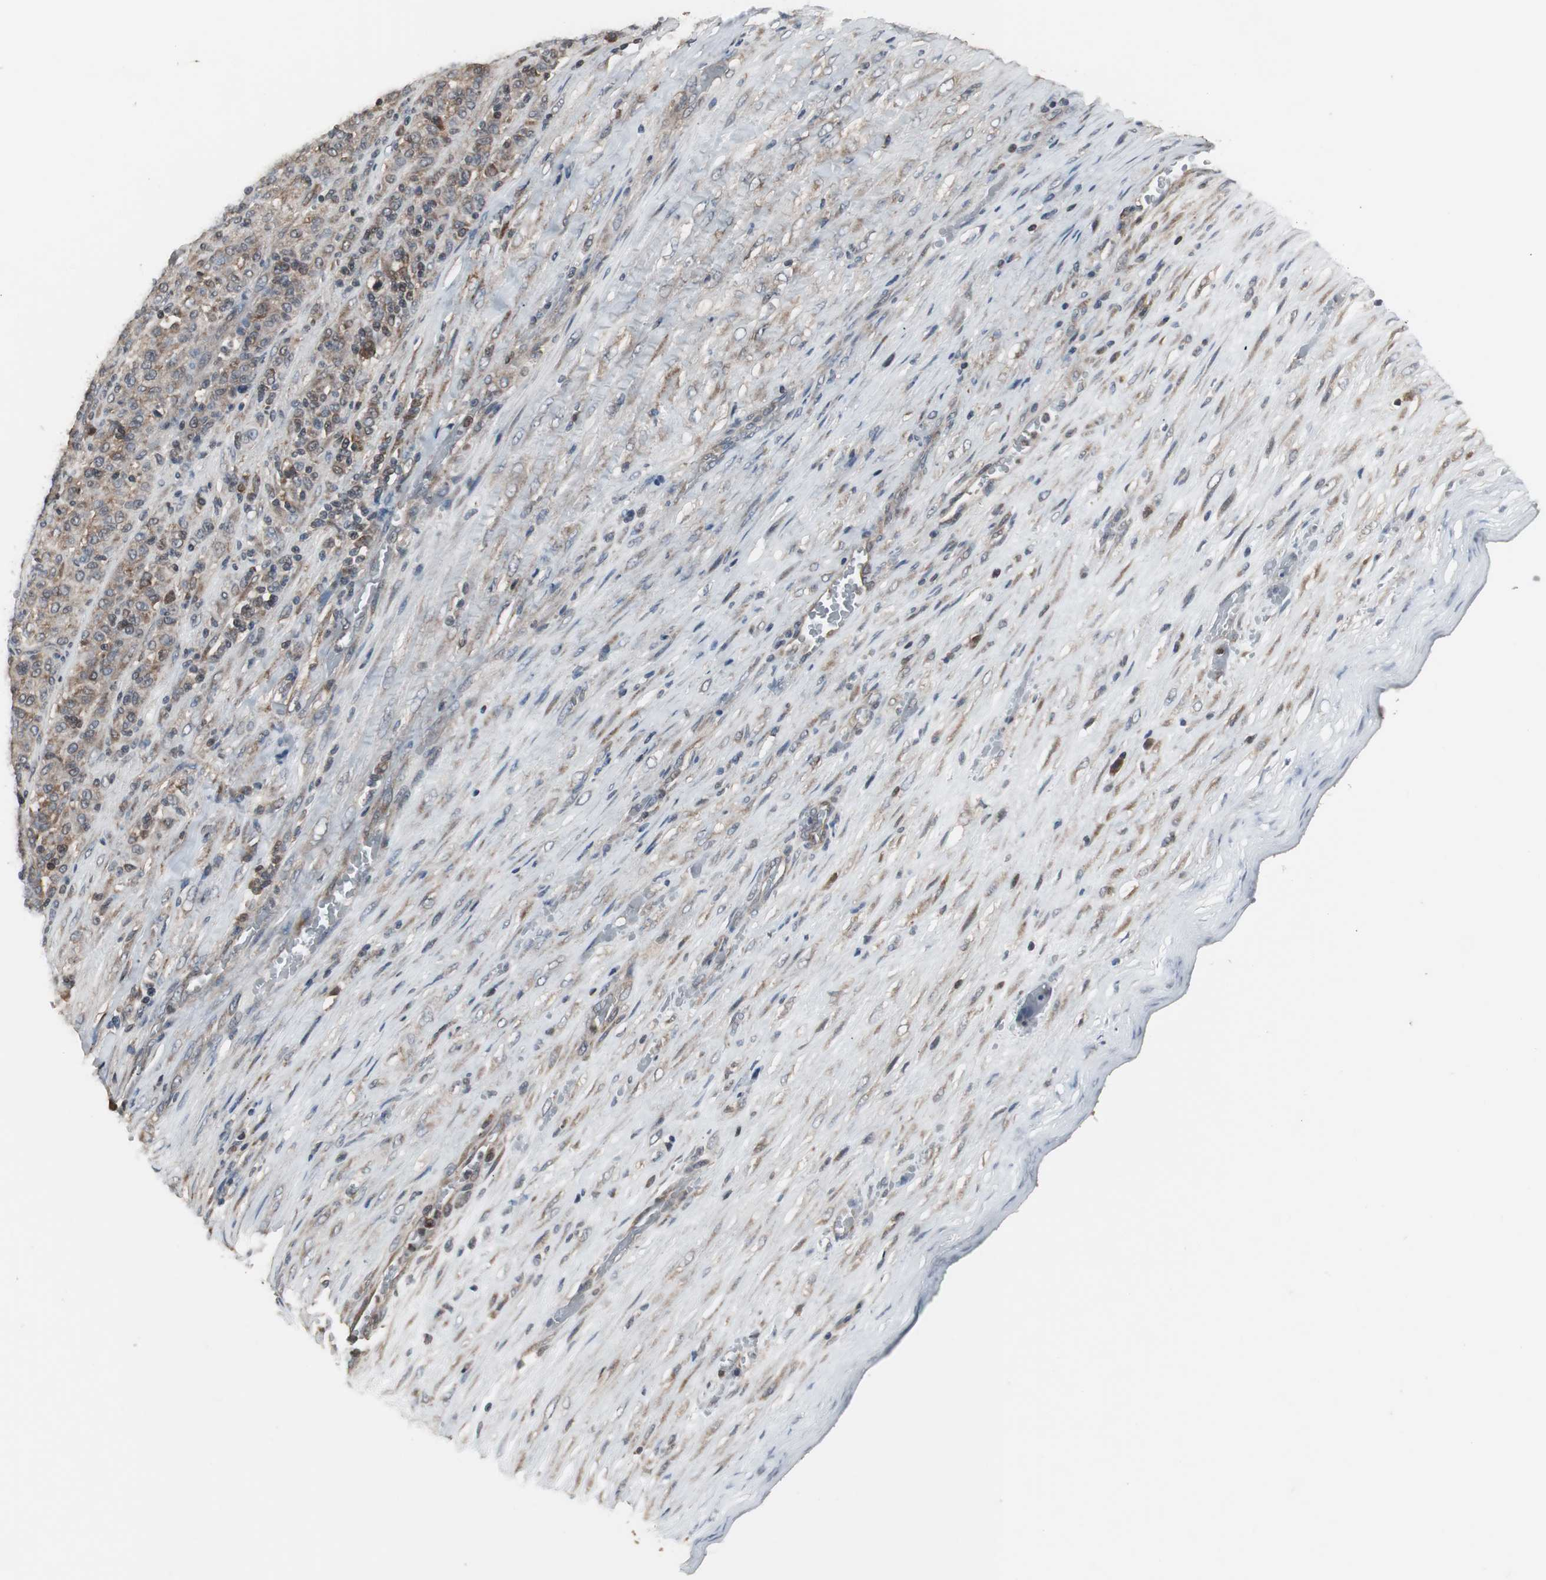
{"staining": {"intensity": "moderate", "quantity": "25%-75%", "location": "cytoplasmic/membranous"}, "tissue": "melanoma", "cell_type": "Tumor cells", "image_type": "cancer", "snomed": [{"axis": "morphology", "description": "Malignant melanoma, Metastatic site"}, {"axis": "topography", "description": "Pancreas"}], "caption": "An immunohistochemistry (IHC) photomicrograph of tumor tissue is shown. Protein staining in brown labels moderate cytoplasmic/membranous positivity in melanoma within tumor cells.", "gene": "ZSCAN22", "patient": {"sex": "female", "age": 30}}